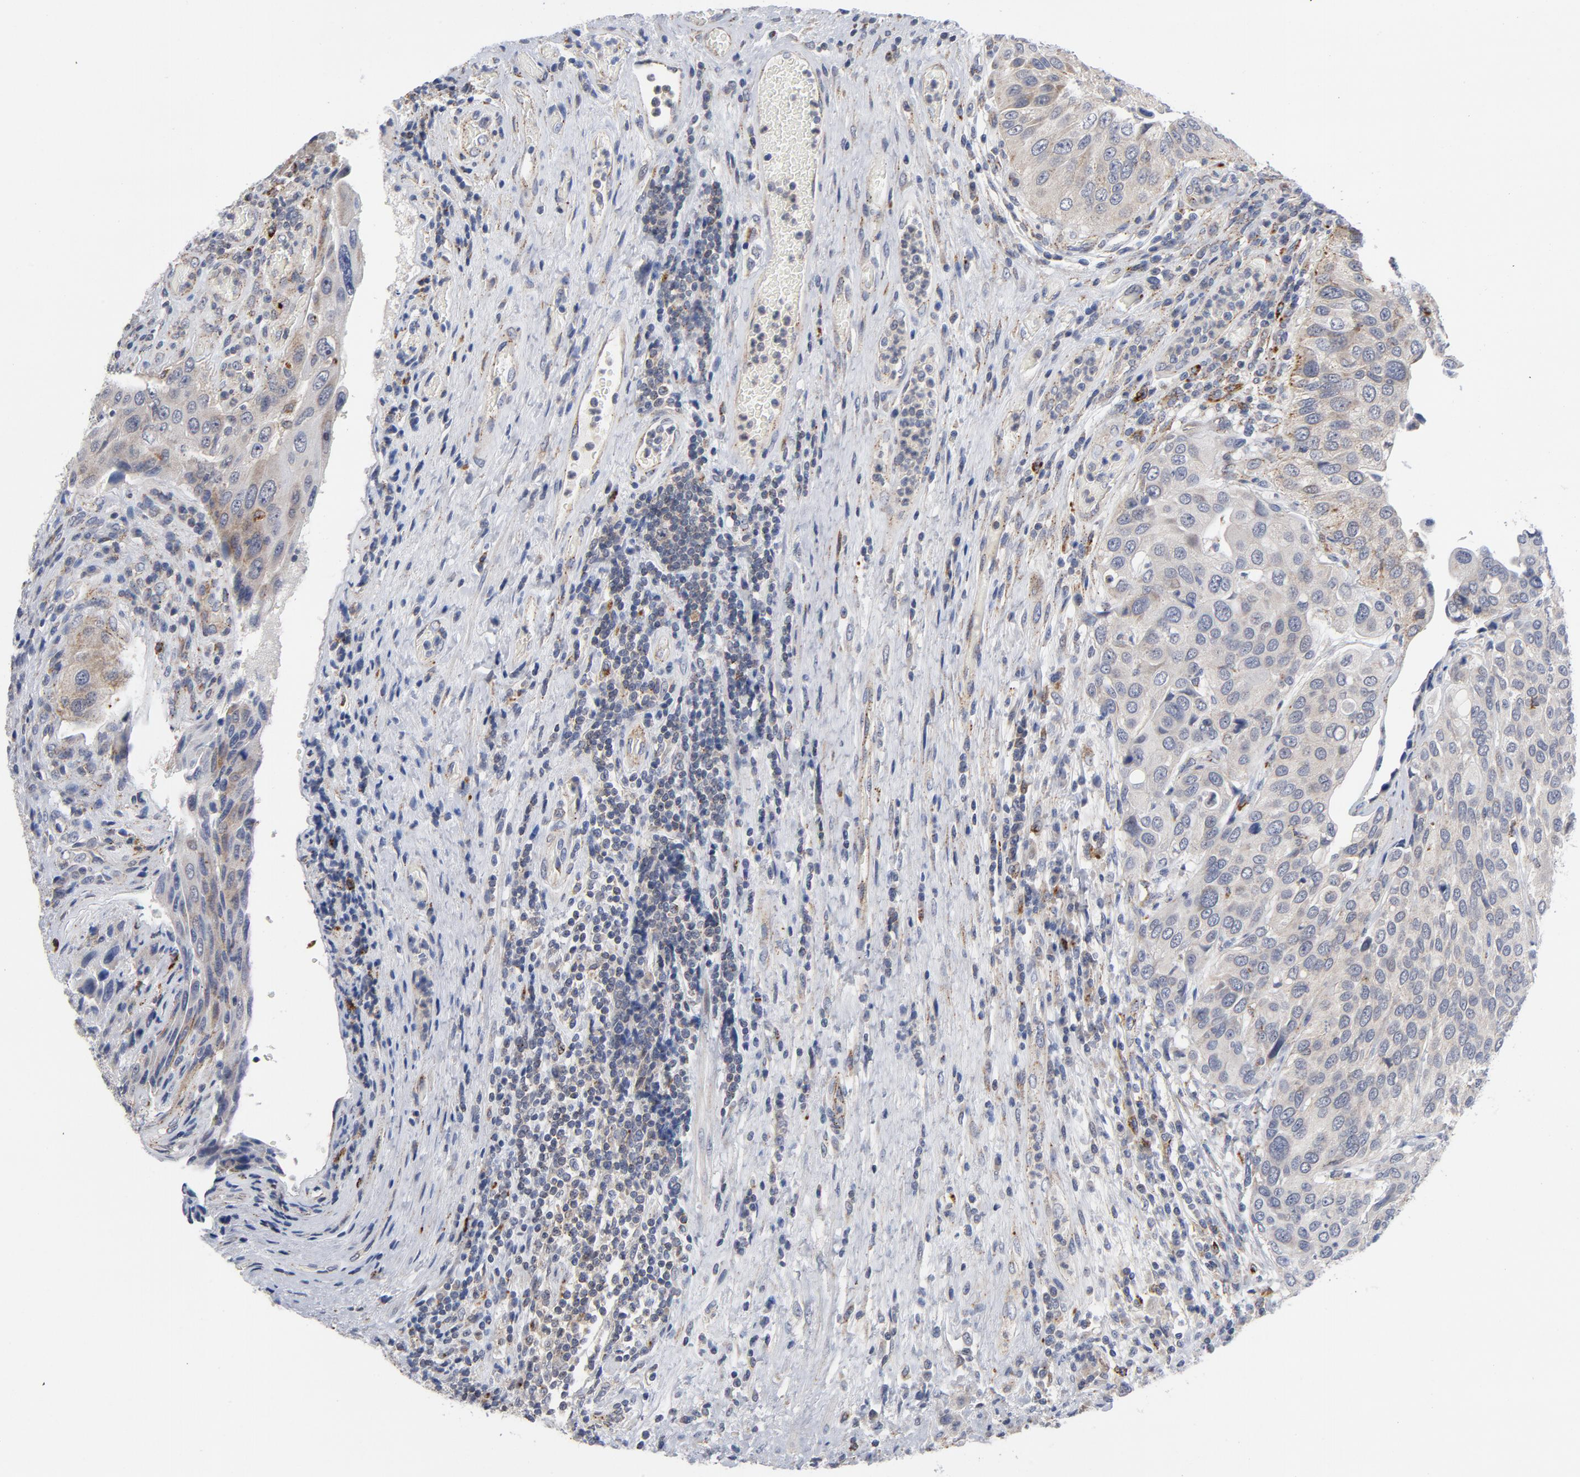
{"staining": {"intensity": "moderate", "quantity": "25%-75%", "location": "cytoplasmic/membranous"}, "tissue": "urothelial cancer", "cell_type": "Tumor cells", "image_type": "cancer", "snomed": [{"axis": "morphology", "description": "Urothelial carcinoma, High grade"}, {"axis": "topography", "description": "Urinary bladder"}], "caption": "The immunohistochemical stain labels moderate cytoplasmic/membranous expression in tumor cells of urothelial carcinoma (high-grade) tissue. (brown staining indicates protein expression, while blue staining denotes nuclei).", "gene": "AKT2", "patient": {"sex": "male", "age": 50}}